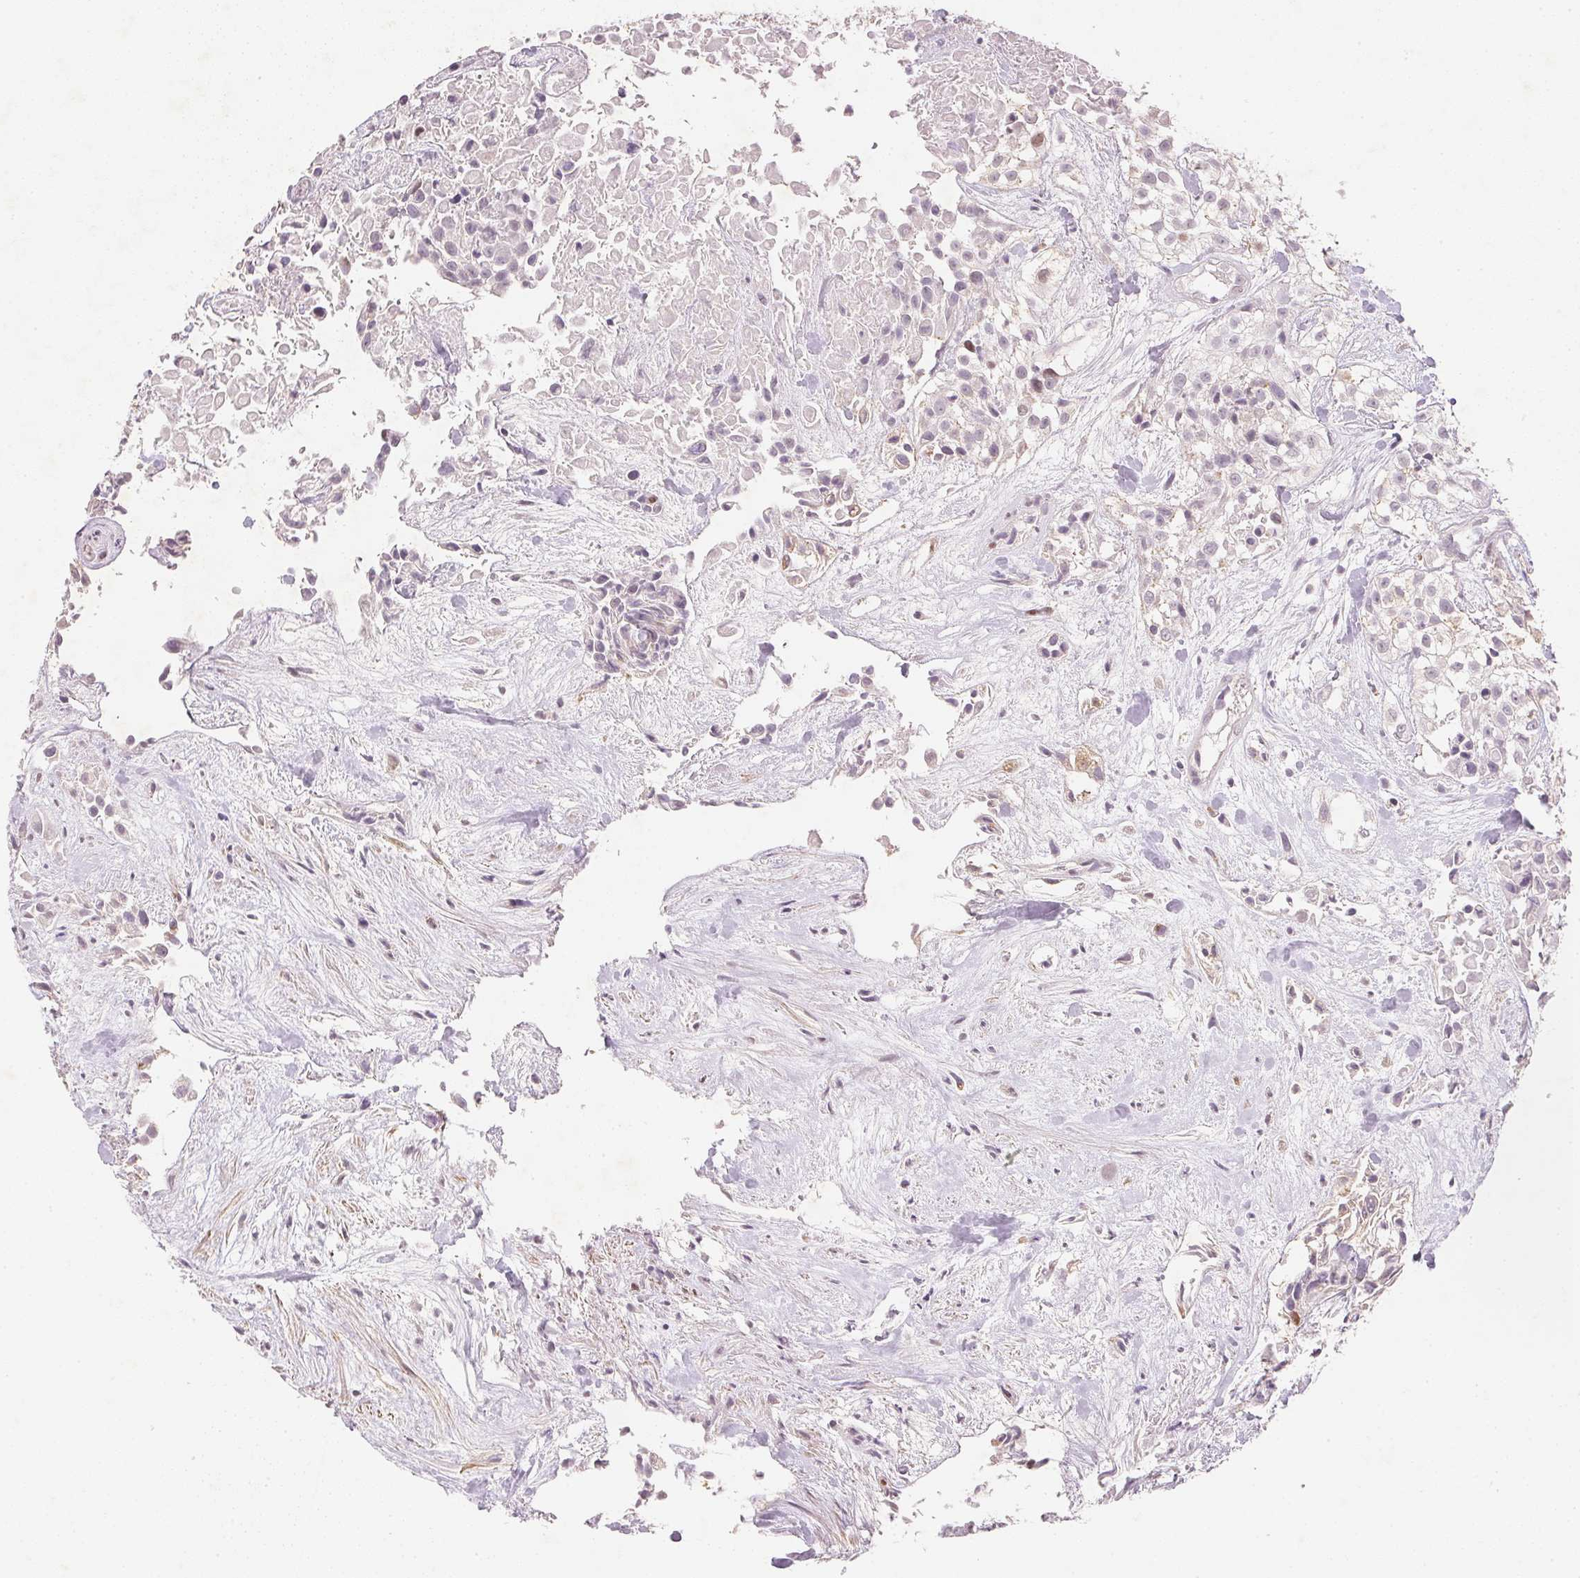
{"staining": {"intensity": "negative", "quantity": "none", "location": "none"}, "tissue": "urothelial cancer", "cell_type": "Tumor cells", "image_type": "cancer", "snomed": [{"axis": "morphology", "description": "Urothelial carcinoma, High grade"}, {"axis": "topography", "description": "Urinary bladder"}], "caption": "IHC of high-grade urothelial carcinoma displays no staining in tumor cells. Nuclei are stained in blue.", "gene": "SMTN", "patient": {"sex": "male", "age": 56}}